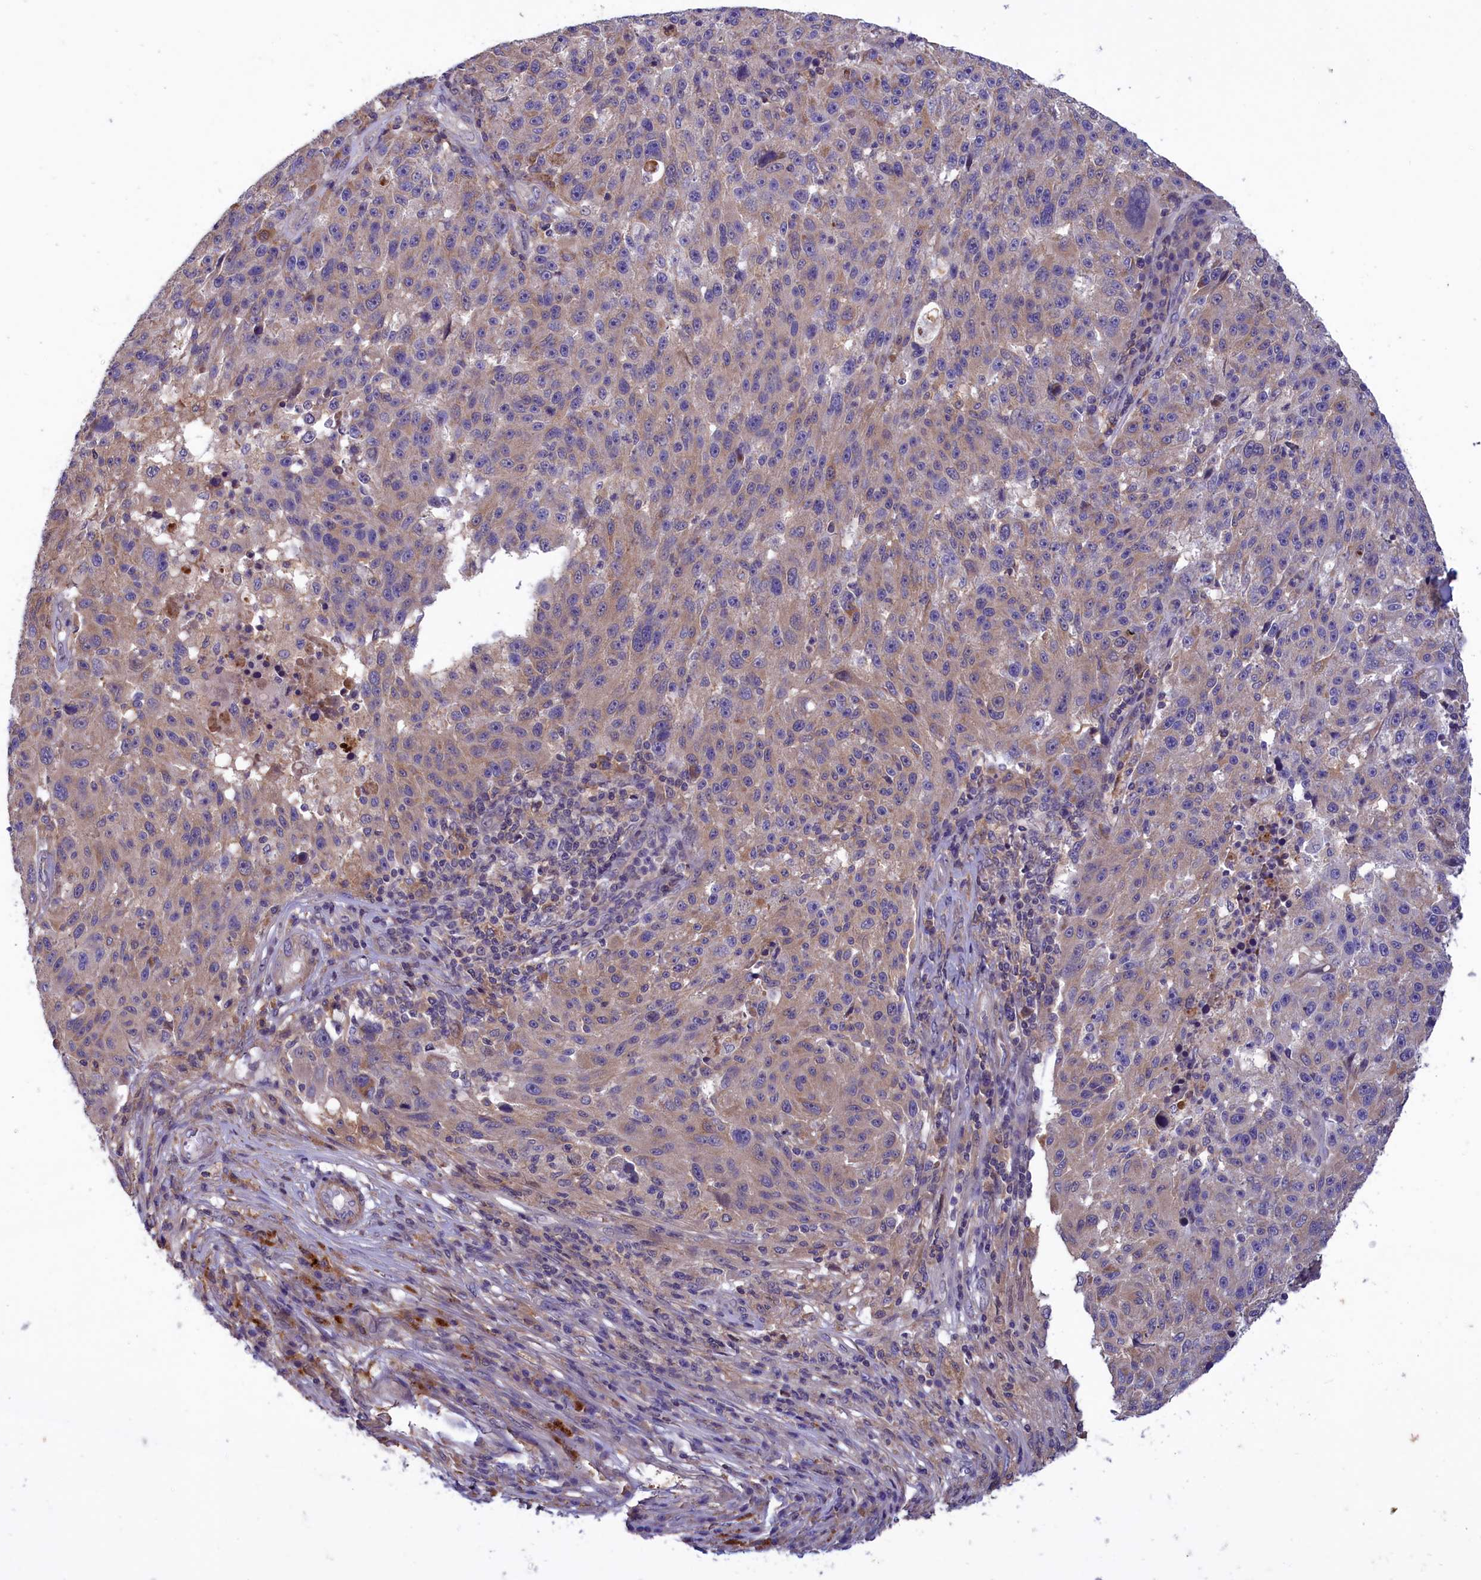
{"staining": {"intensity": "weak", "quantity": "25%-75%", "location": "cytoplasmic/membranous"}, "tissue": "melanoma", "cell_type": "Tumor cells", "image_type": "cancer", "snomed": [{"axis": "morphology", "description": "Malignant melanoma, NOS"}, {"axis": "topography", "description": "Skin"}], "caption": "An immunohistochemistry micrograph of neoplastic tissue is shown. Protein staining in brown highlights weak cytoplasmic/membranous positivity in malignant melanoma within tumor cells.", "gene": "AMDHD2", "patient": {"sex": "male", "age": 53}}